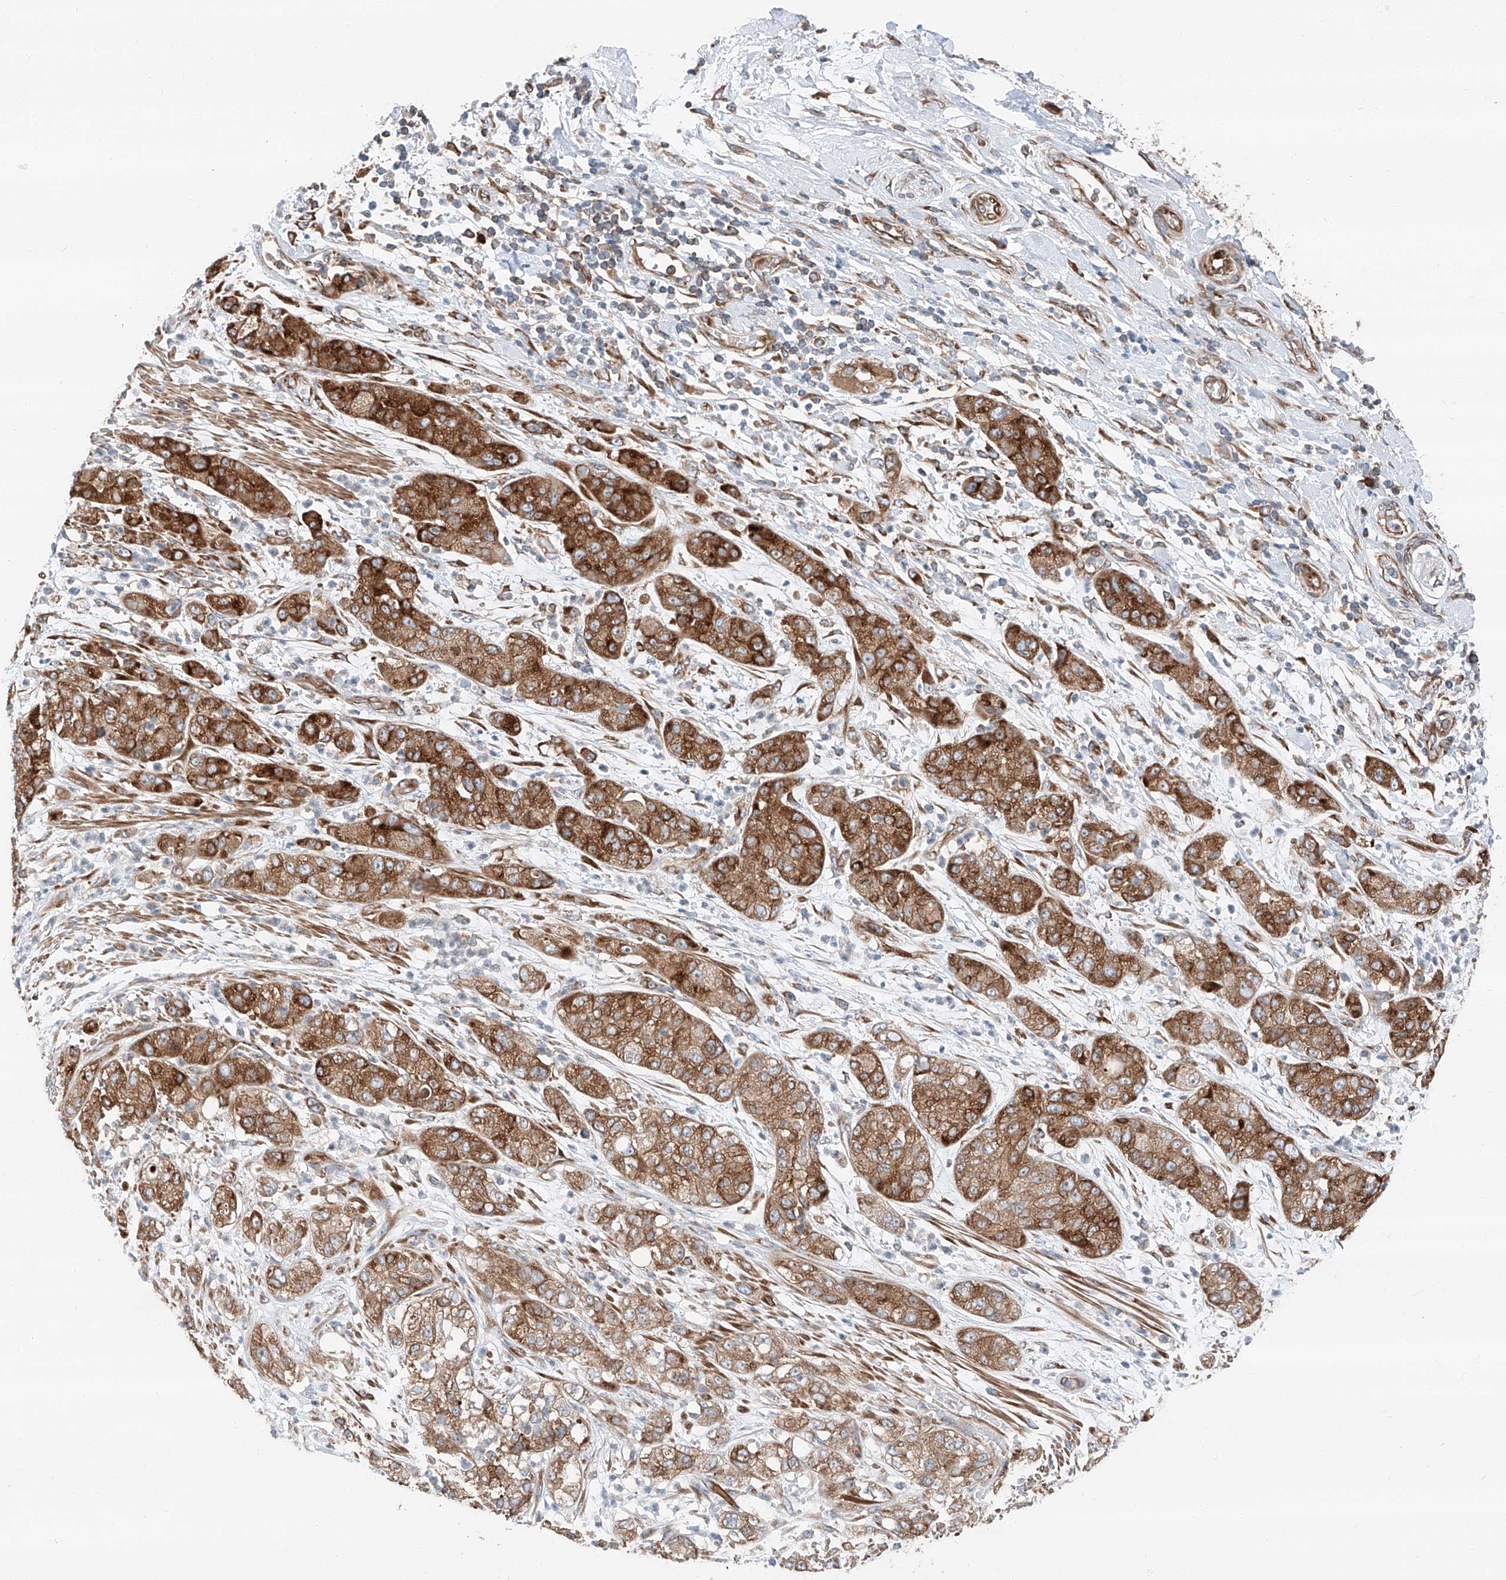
{"staining": {"intensity": "moderate", "quantity": ">75%", "location": "cytoplasmic/membranous"}, "tissue": "pancreatic cancer", "cell_type": "Tumor cells", "image_type": "cancer", "snomed": [{"axis": "morphology", "description": "Adenocarcinoma, NOS"}, {"axis": "topography", "description": "Pancreas"}], "caption": "Protein analysis of adenocarcinoma (pancreatic) tissue exhibits moderate cytoplasmic/membranous staining in approximately >75% of tumor cells.", "gene": "ZC3H15", "patient": {"sex": "female", "age": 78}}